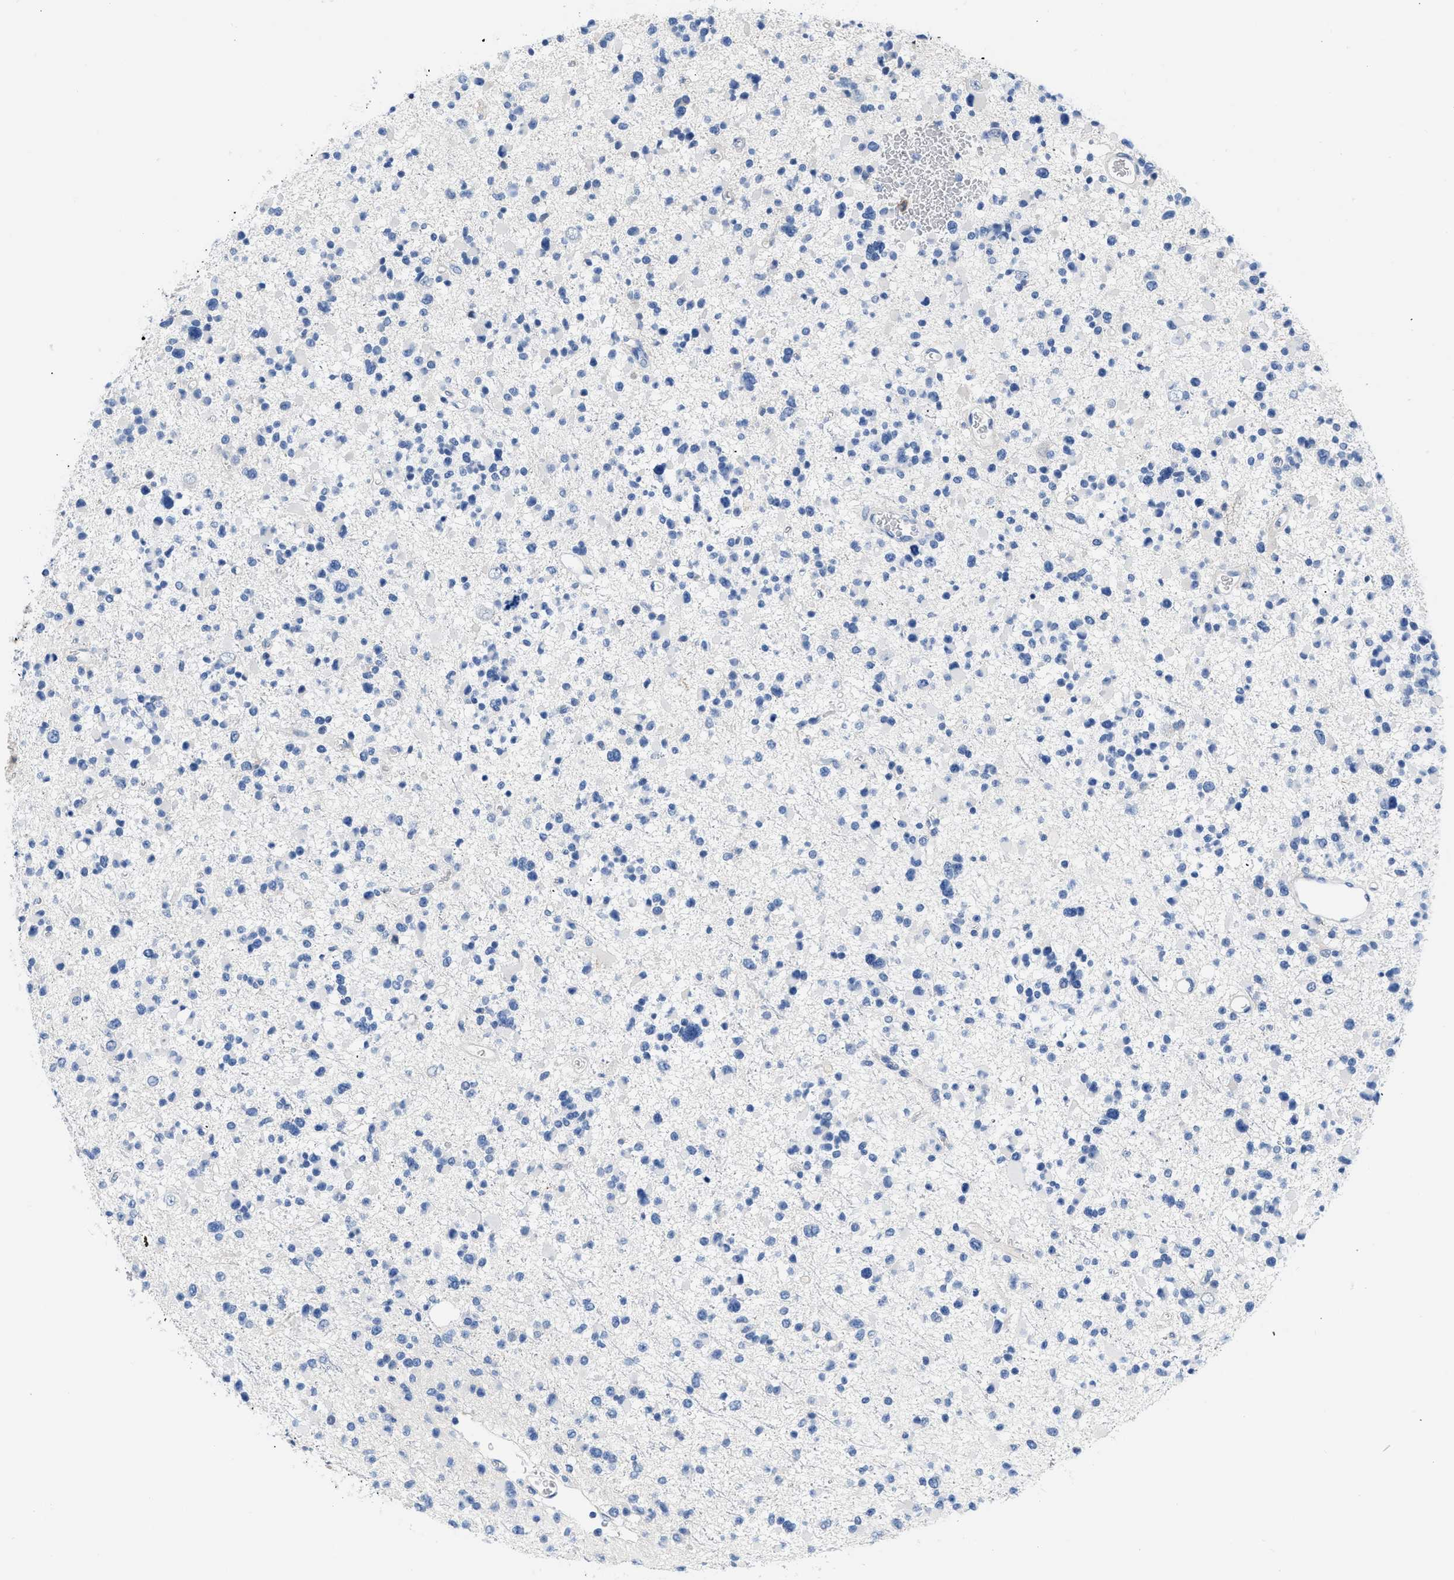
{"staining": {"intensity": "negative", "quantity": "none", "location": "none"}, "tissue": "glioma", "cell_type": "Tumor cells", "image_type": "cancer", "snomed": [{"axis": "morphology", "description": "Glioma, malignant, Low grade"}, {"axis": "topography", "description": "Brain"}], "caption": "Histopathology image shows no protein staining in tumor cells of low-grade glioma (malignant) tissue.", "gene": "BOLL", "patient": {"sex": "female", "age": 22}}